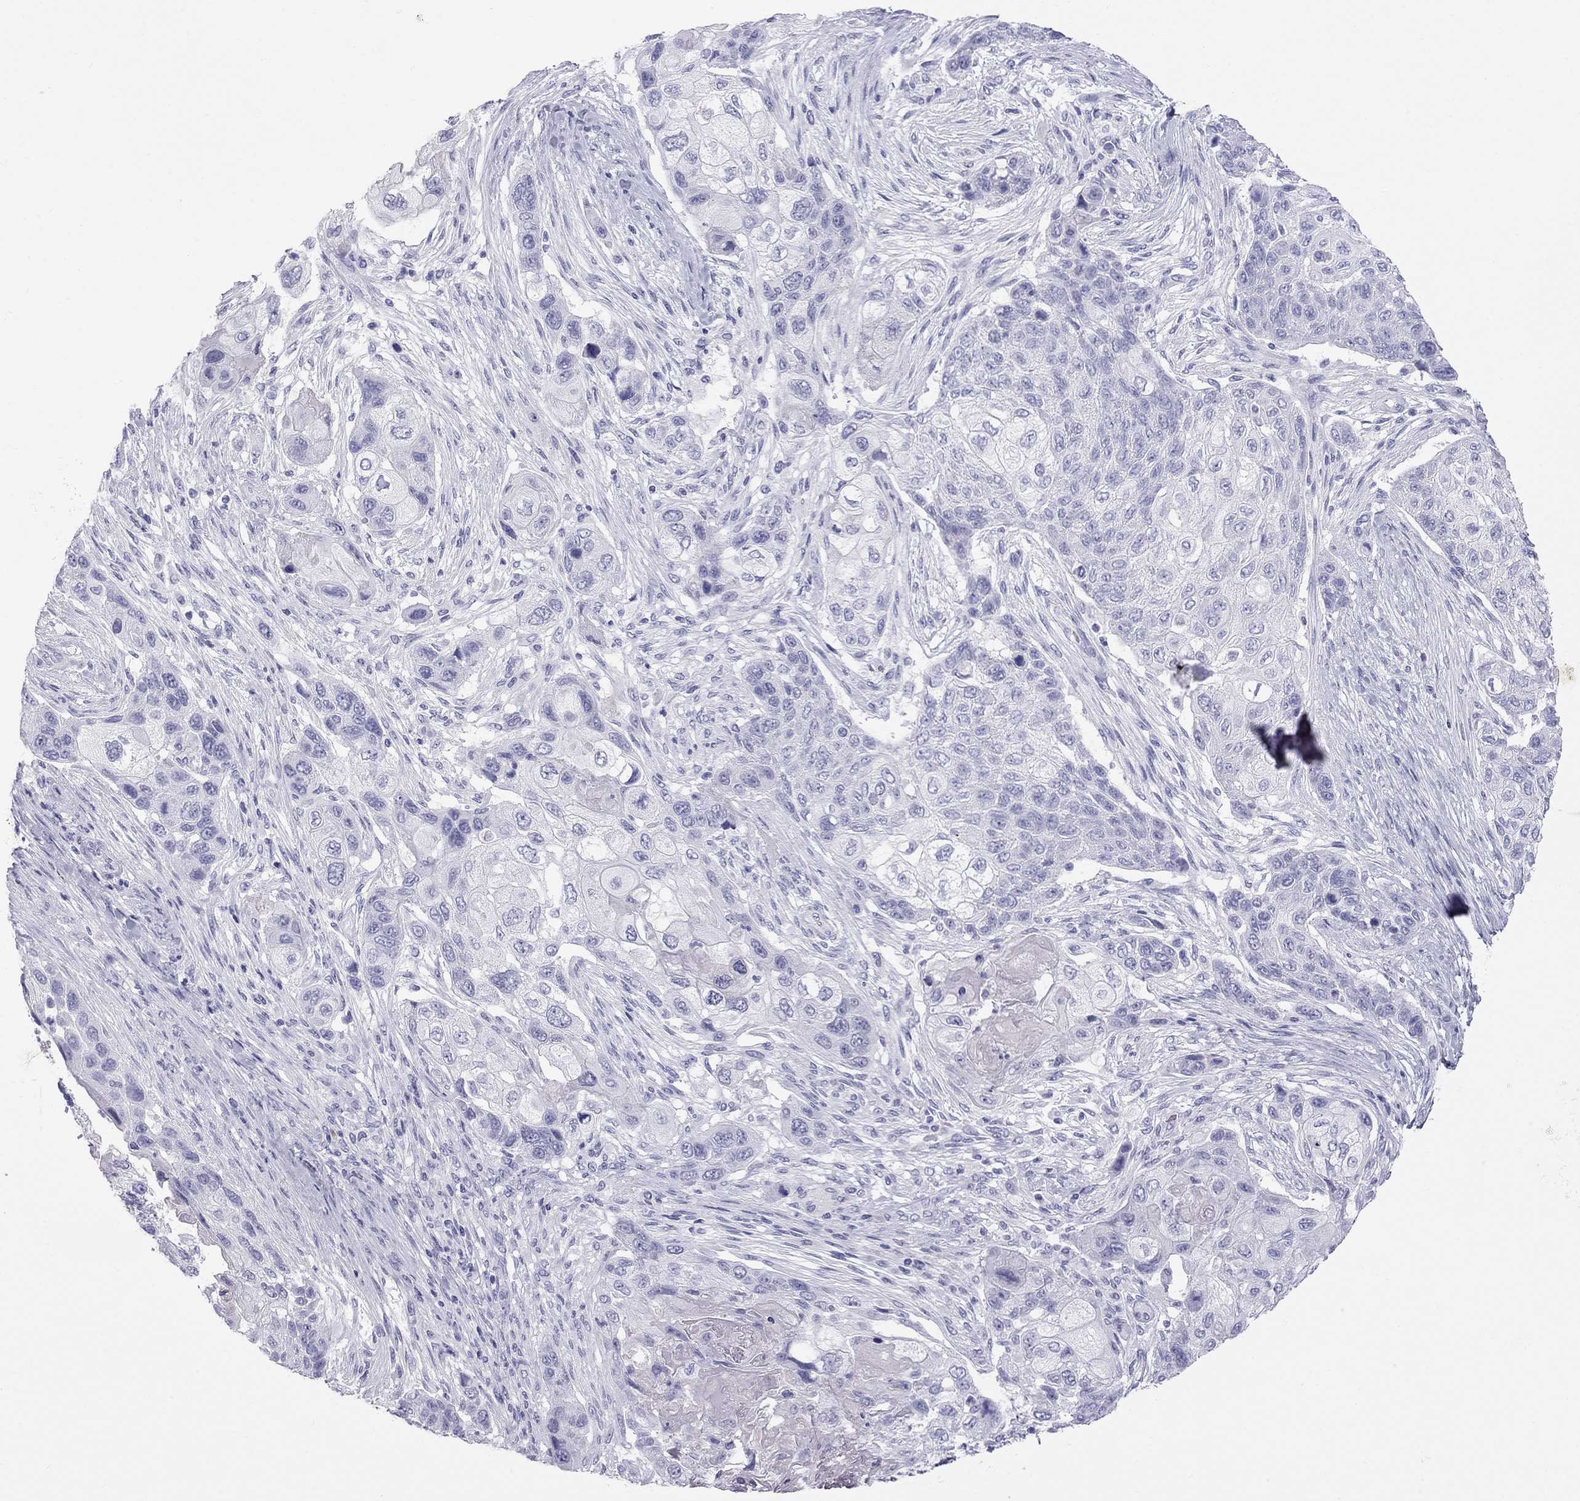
{"staining": {"intensity": "negative", "quantity": "none", "location": "none"}, "tissue": "lung cancer", "cell_type": "Tumor cells", "image_type": "cancer", "snomed": [{"axis": "morphology", "description": "Squamous cell carcinoma, NOS"}, {"axis": "topography", "description": "Lung"}], "caption": "A histopathology image of lung squamous cell carcinoma stained for a protein shows no brown staining in tumor cells.", "gene": "TRPM3", "patient": {"sex": "male", "age": 69}}